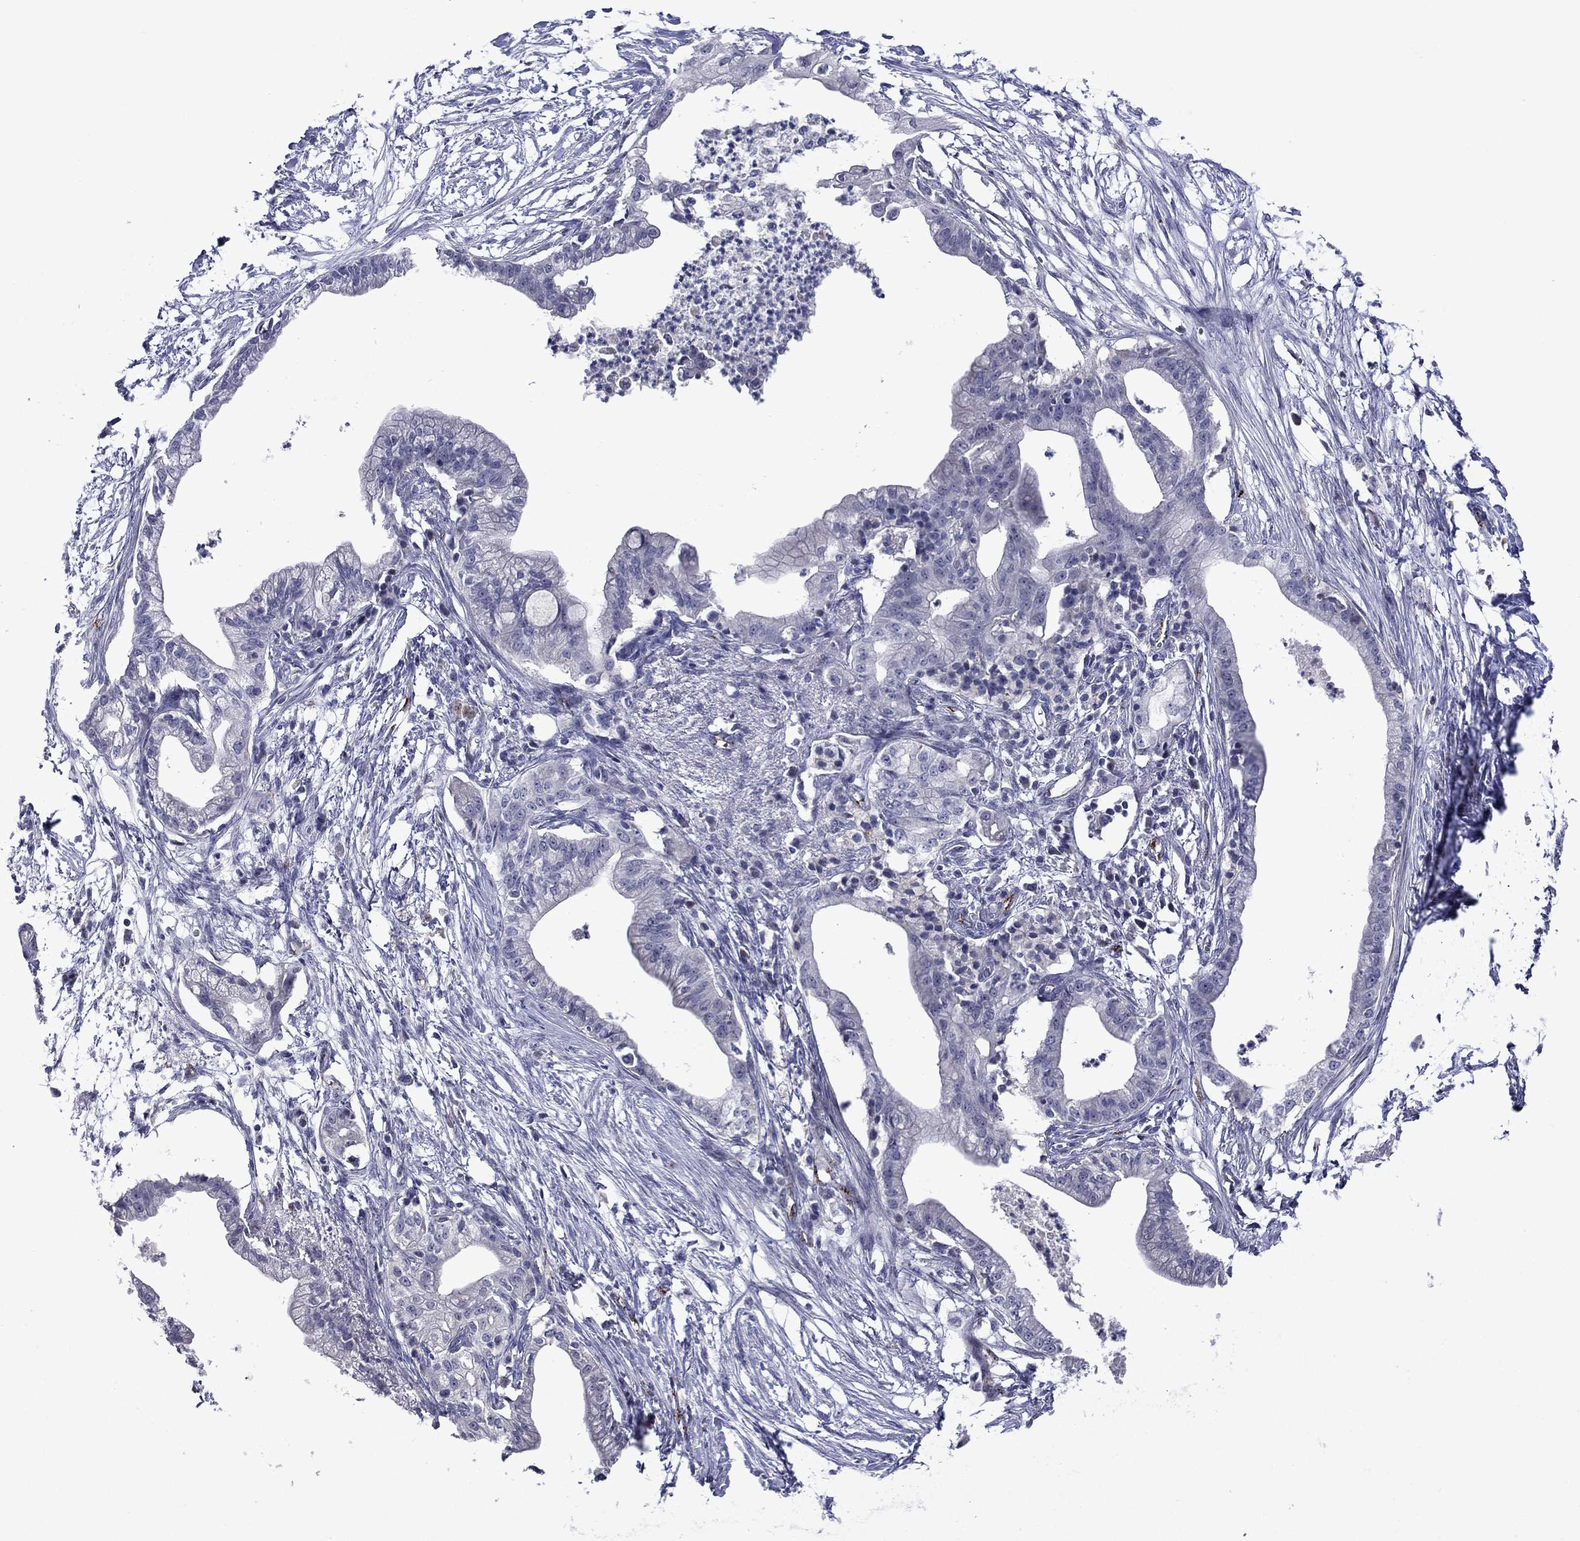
{"staining": {"intensity": "negative", "quantity": "none", "location": "none"}, "tissue": "pancreatic cancer", "cell_type": "Tumor cells", "image_type": "cancer", "snomed": [{"axis": "morphology", "description": "Normal tissue, NOS"}, {"axis": "morphology", "description": "Adenocarcinoma, NOS"}, {"axis": "topography", "description": "Pancreas"}], "caption": "This is an immunohistochemistry micrograph of human adenocarcinoma (pancreatic). There is no staining in tumor cells.", "gene": "SLITRK1", "patient": {"sex": "female", "age": 58}}